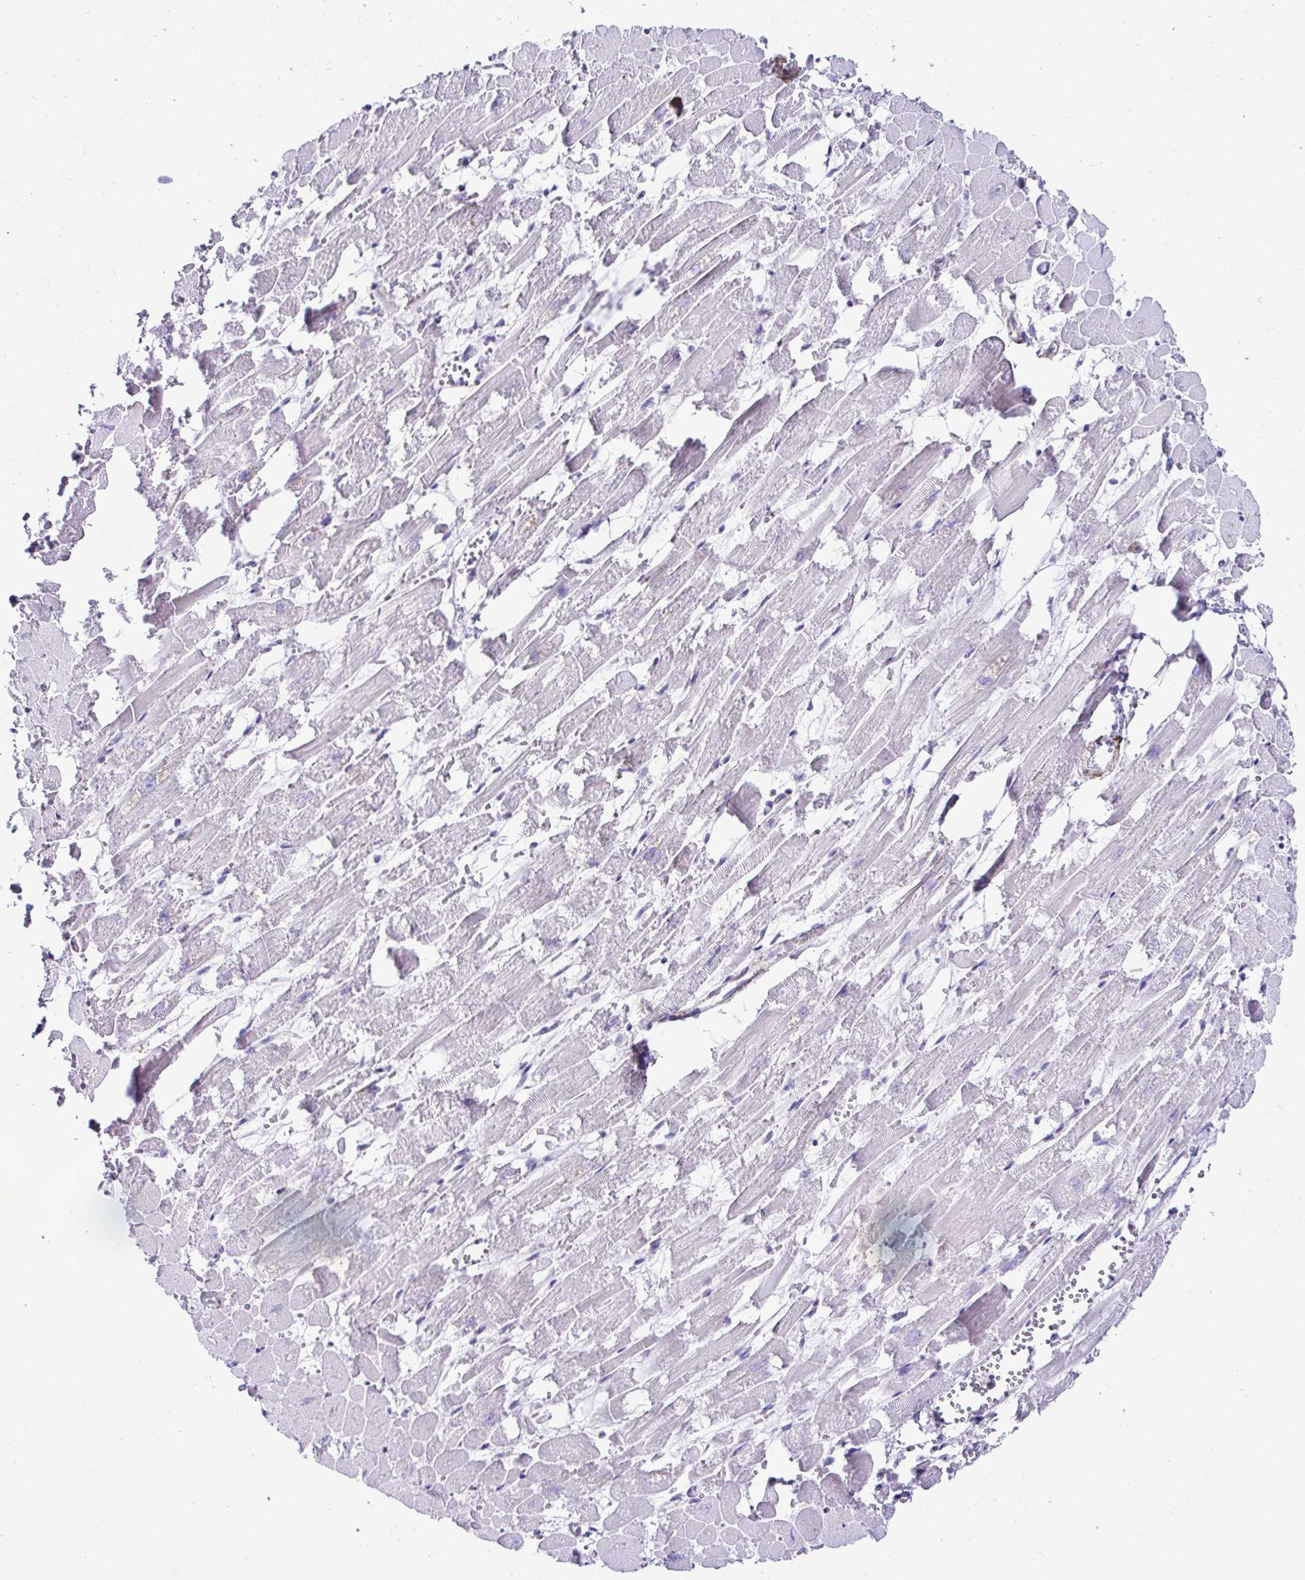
{"staining": {"intensity": "negative", "quantity": "none", "location": "none"}, "tissue": "heart muscle", "cell_type": "Cardiomyocytes", "image_type": "normal", "snomed": [{"axis": "morphology", "description": "Normal tissue, NOS"}, {"axis": "topography", "description": "Heart"}], "caption": "Immunohistochemical staining of unremarkable human heart muscle displays no significant expression in cardiomyocytes. (Immunohistochemistry, brightfield microscopy, high magnification).", "gene": "OR4P4", "patient": {"sex": "female", "age": 52}}